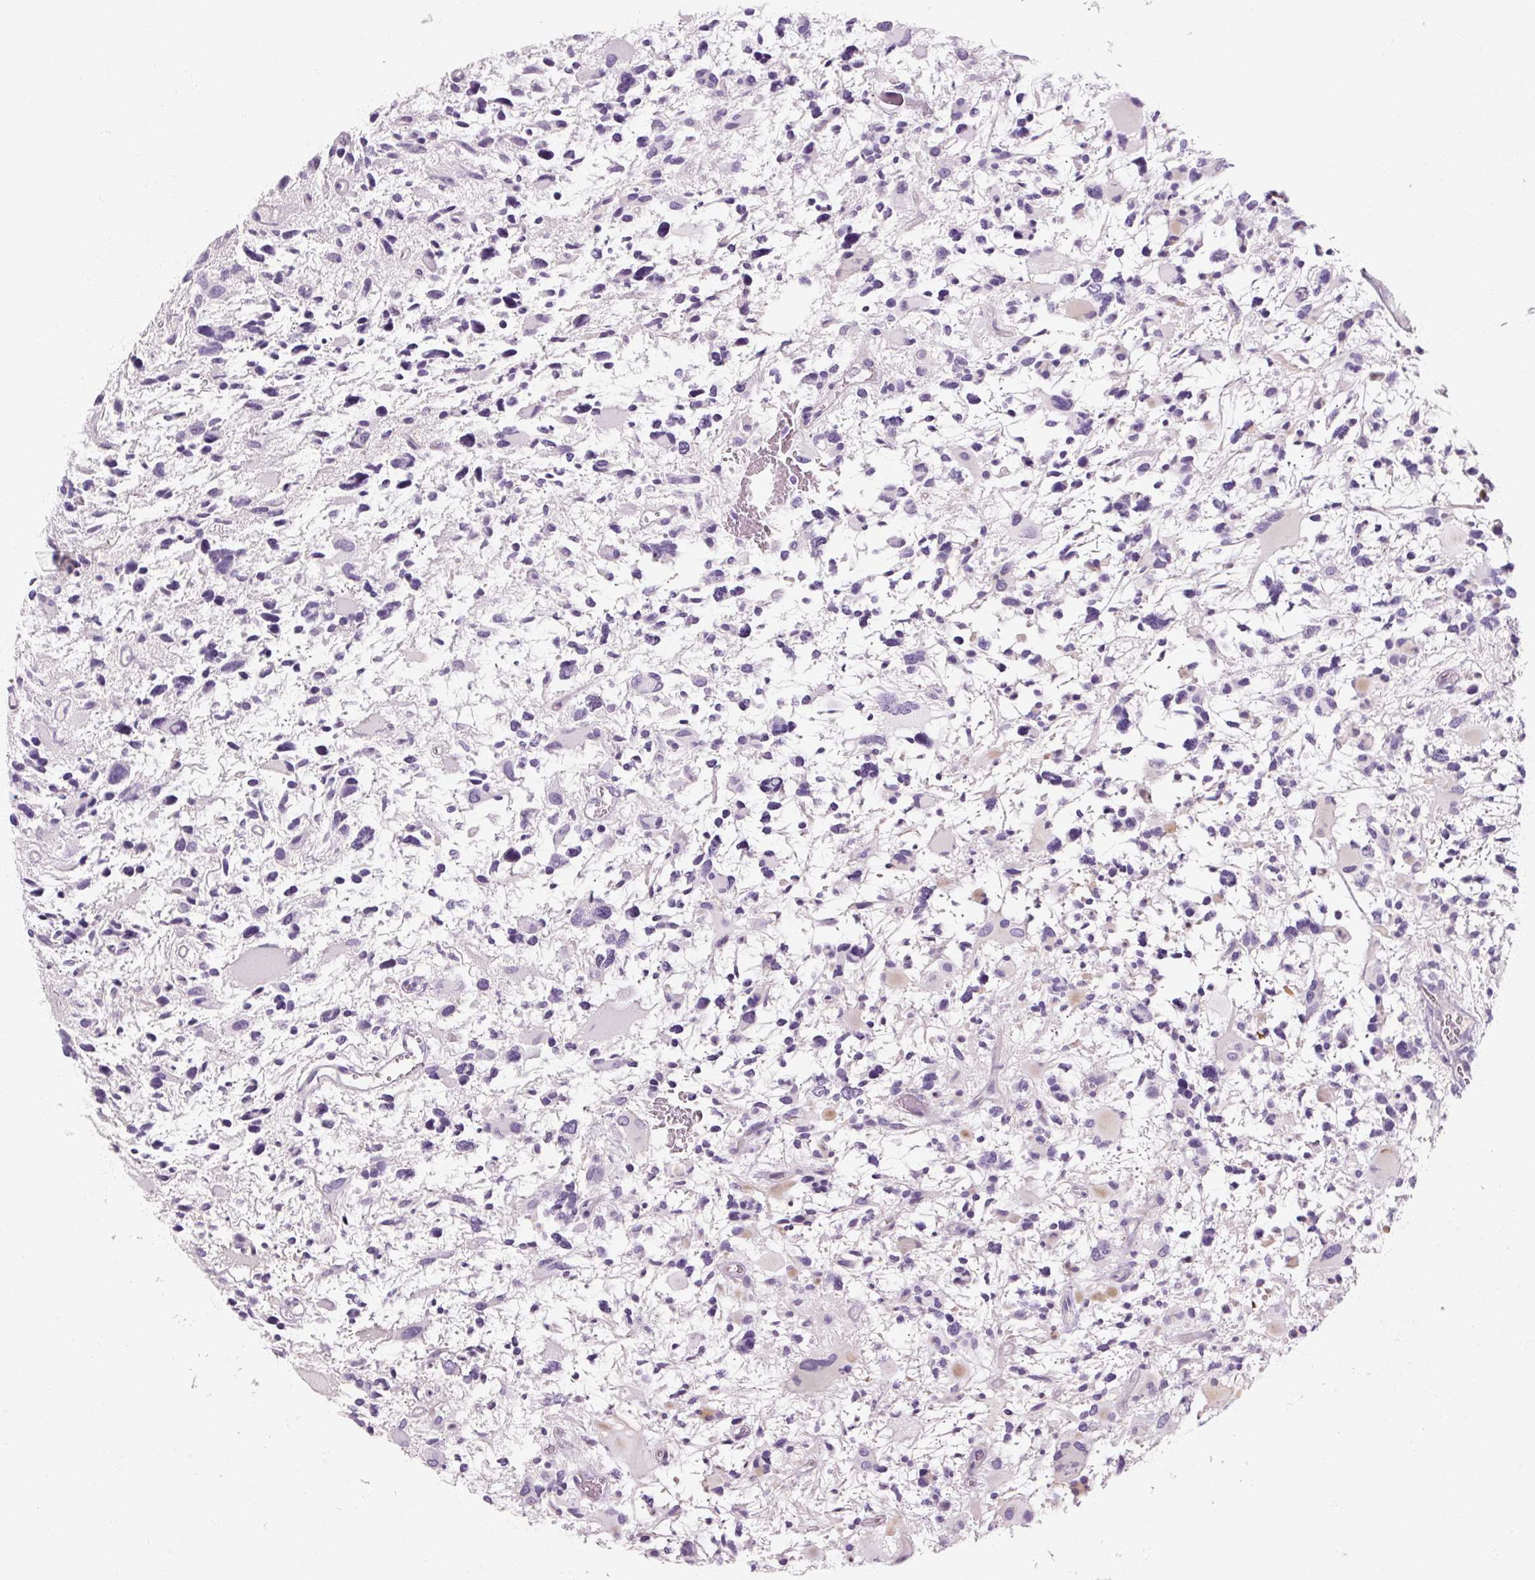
{"staining": {"intensity": "negative", "quantity": "none", "location": "none"}, "tissue": "glioma", "cell_type": "Tumor cells", "image_type": "cancer", "snomed": [{"axis": "morphology", "description": "Glioma, malignant, High grade"}, {"axis": "topography", "description": "Brain"}], "caption": "IHC of human malignant high-grade glioma displays no expression in tumor cells.", "gene": "NFE2L3", "patient": {"sex": "female", "age": 11}}